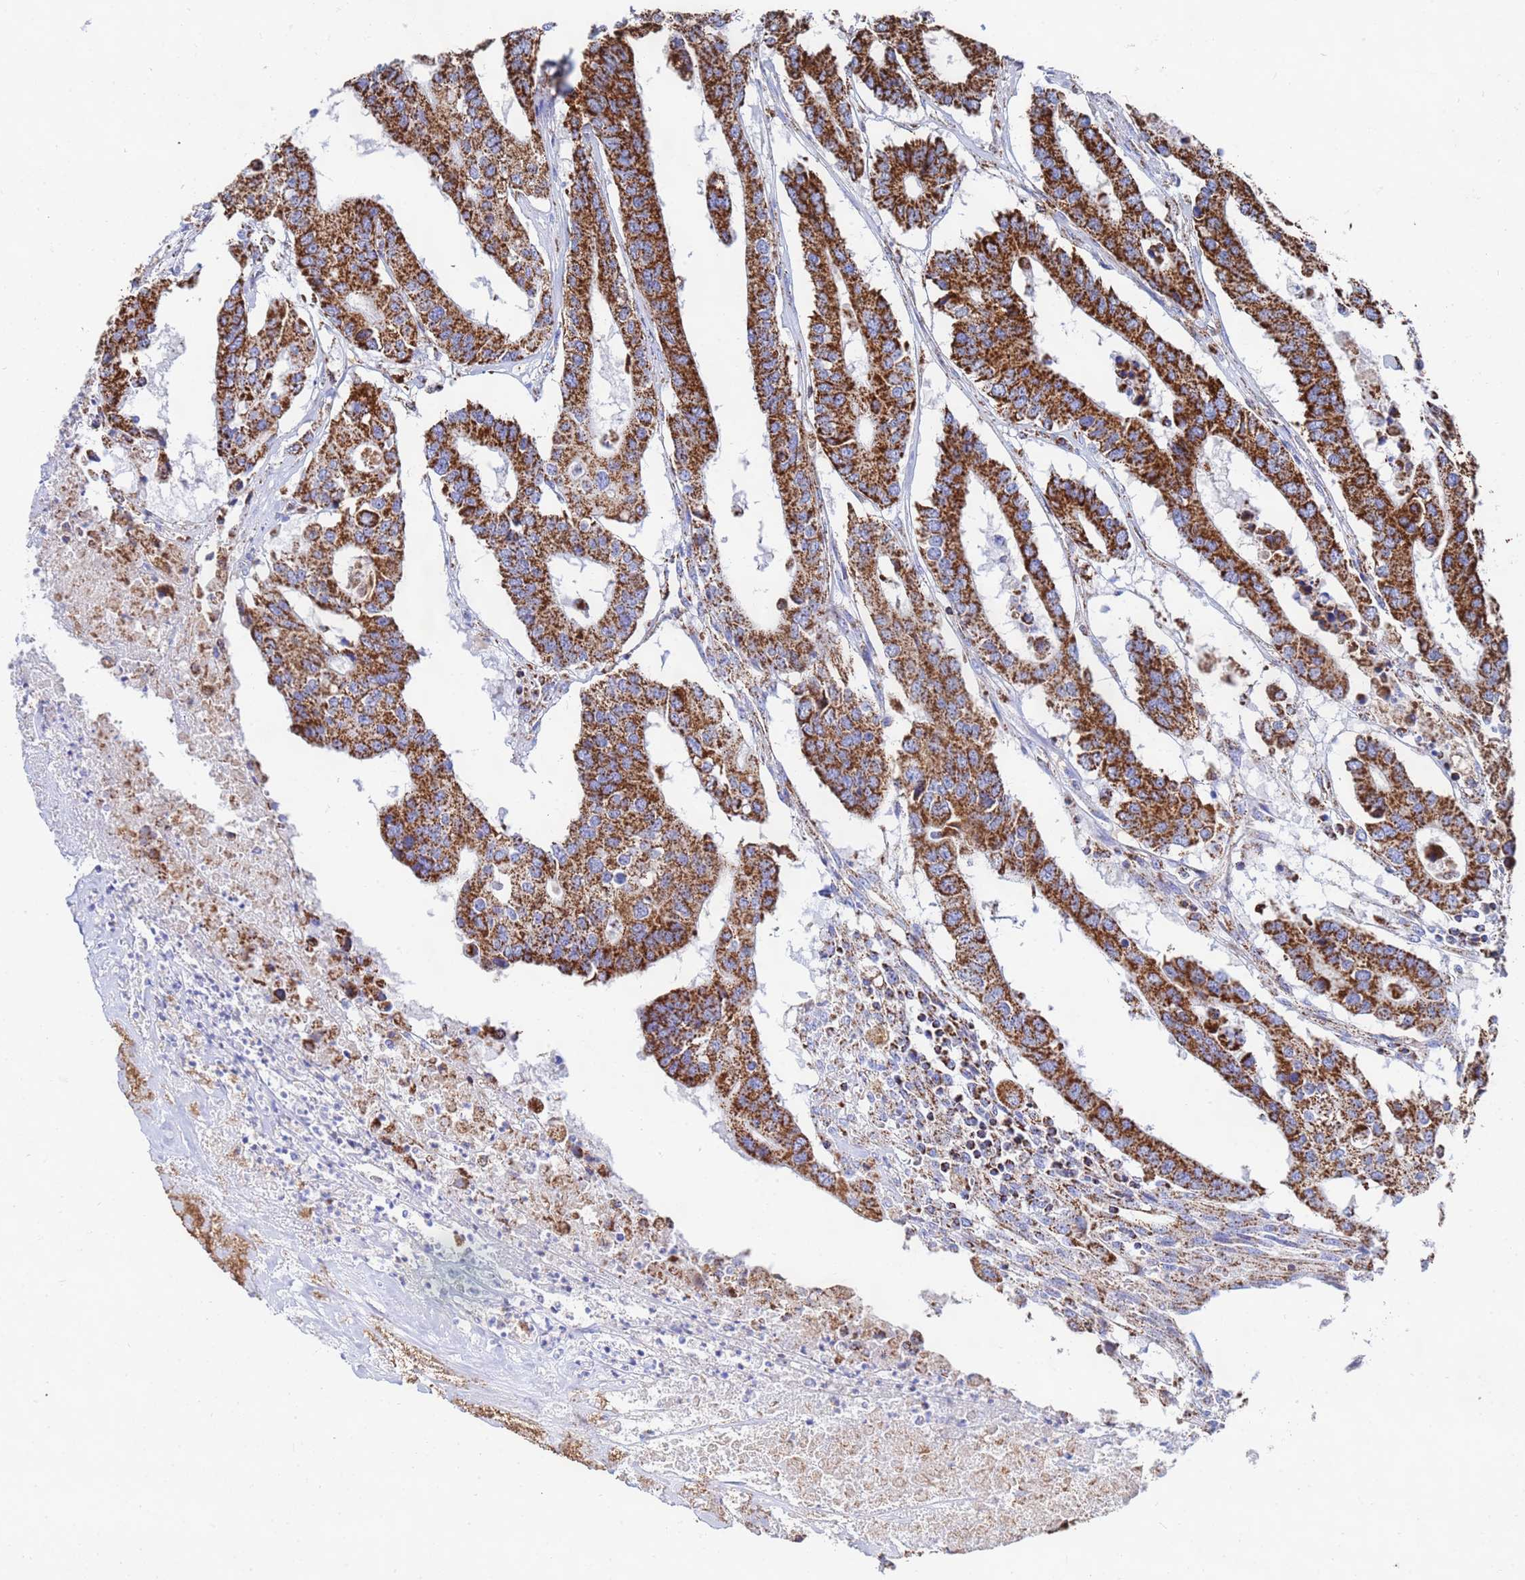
{"staining": {"intensity": "strong", "quantity": ">75%", "location": "cytoplasmic/membranous"}, "tissue": "colorectal cancer", "cell_type": "Tumor cells", "image_type": "cancer", "snomed": [{"axis": "morphology", "description": "Adenocarcinoma, NOS"}, {"axis": "topography", "description": "Colon"}], "caption": "Immunohistochemistry (IHC) image of colorectal adenocarcinoma stained for a protein (brown), which demonstrates high levels of strong cytoplasmic/membranous expression in about >75% of tumor cells.", "gene": "GLUD1", "patient": {"sex": "male", "age": 77}}